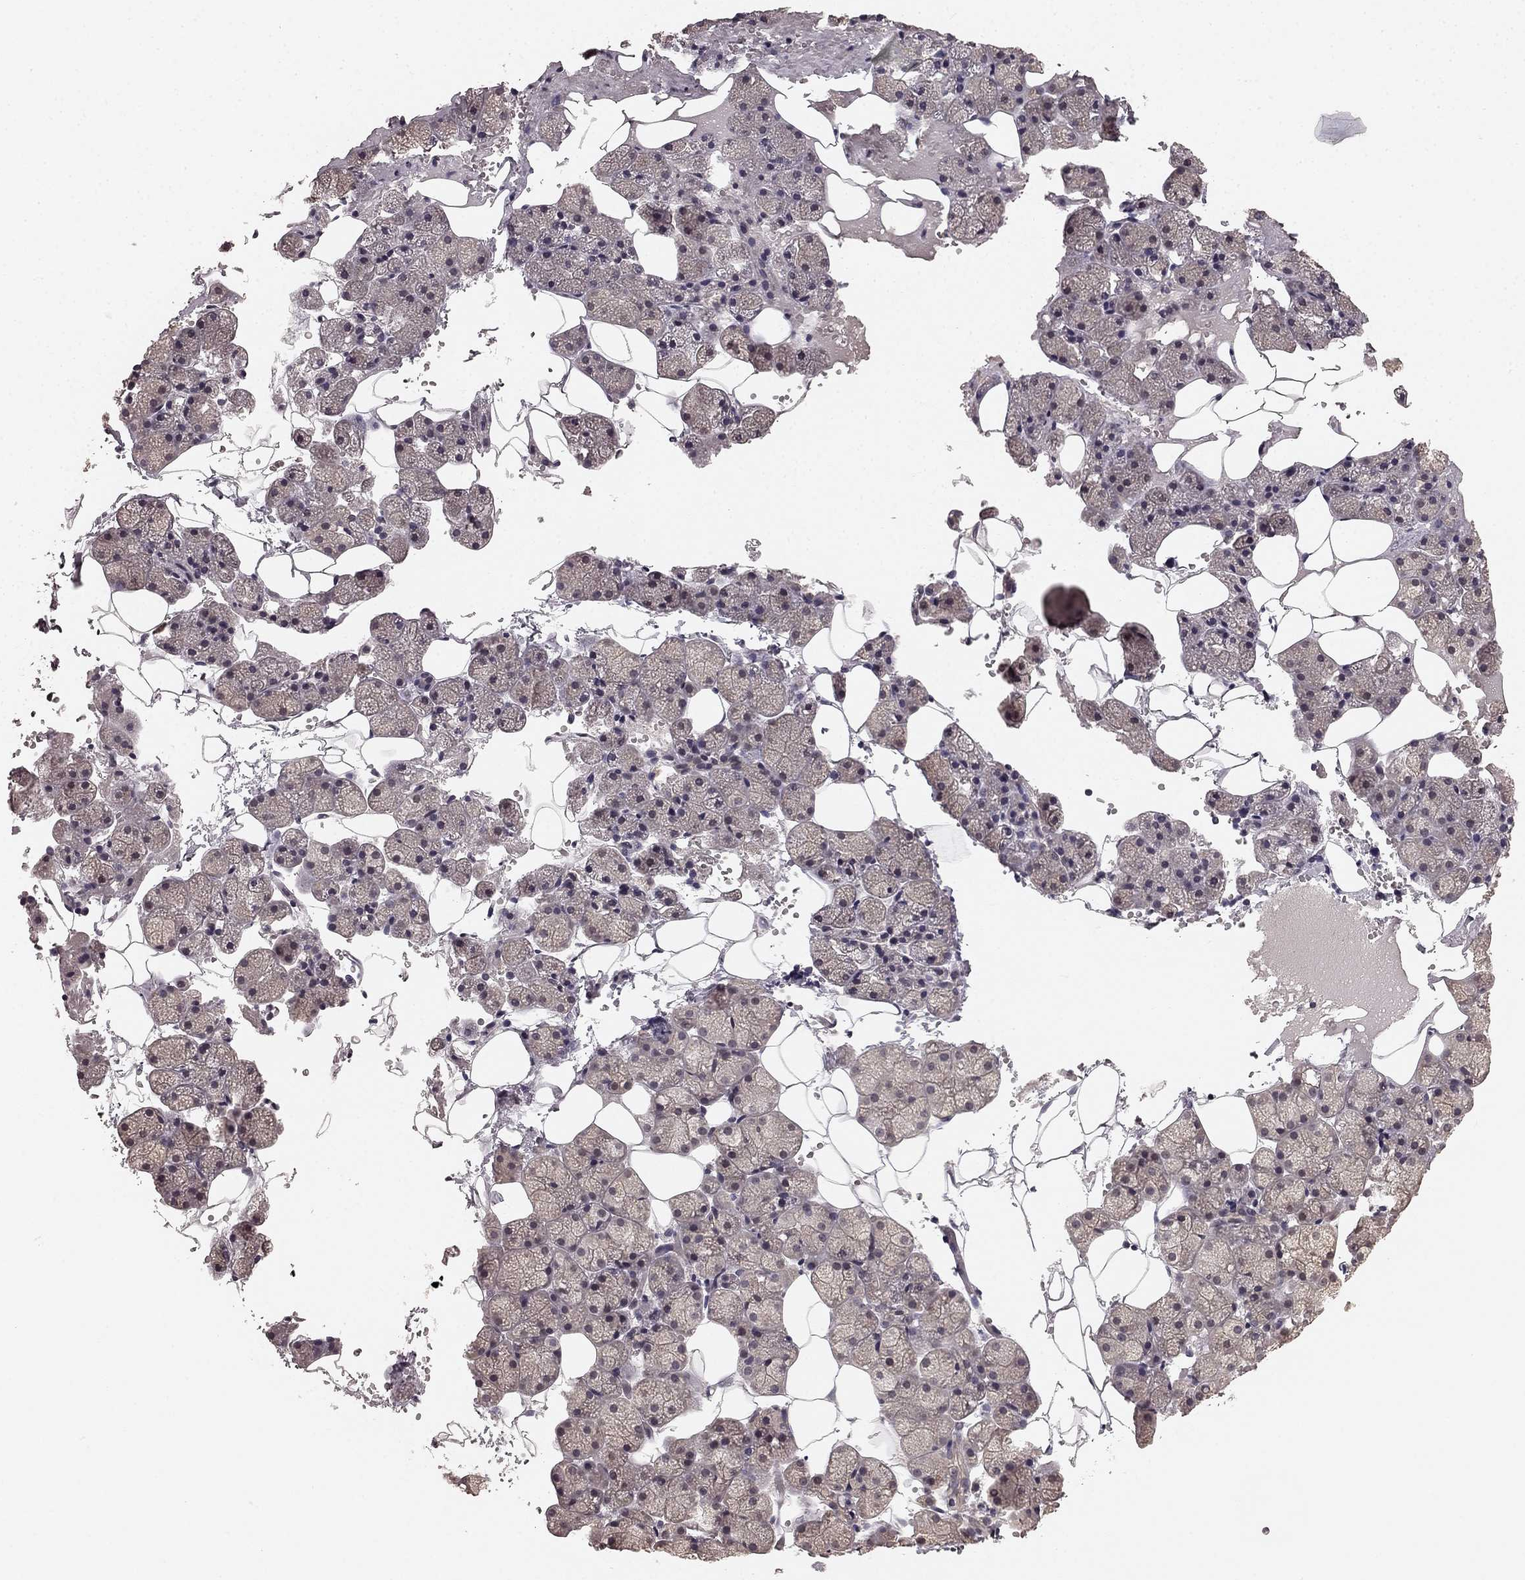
{"staining": {"intensity": "weak", "quantity": "25%-75%", "location": "cytoplasmic/membranous"}, "tissue": "salivary gland", "cell_type": "Glandular cells", "image_type": "normal", "snomed": [{"axis": "morphology", "description": "Normal tissue, NOS"}, {"axis": "topography", "description": "Salivary gland"}], "caption": "High-power microscopy captured an IHC photomicrograph of unremarkable salivary gland, revealing weak cytoplasmic/membranous staining in about 25%-75% of glandular cells.", "gene": "HCN4", "patient": {"sex": "male", "age": 38}}